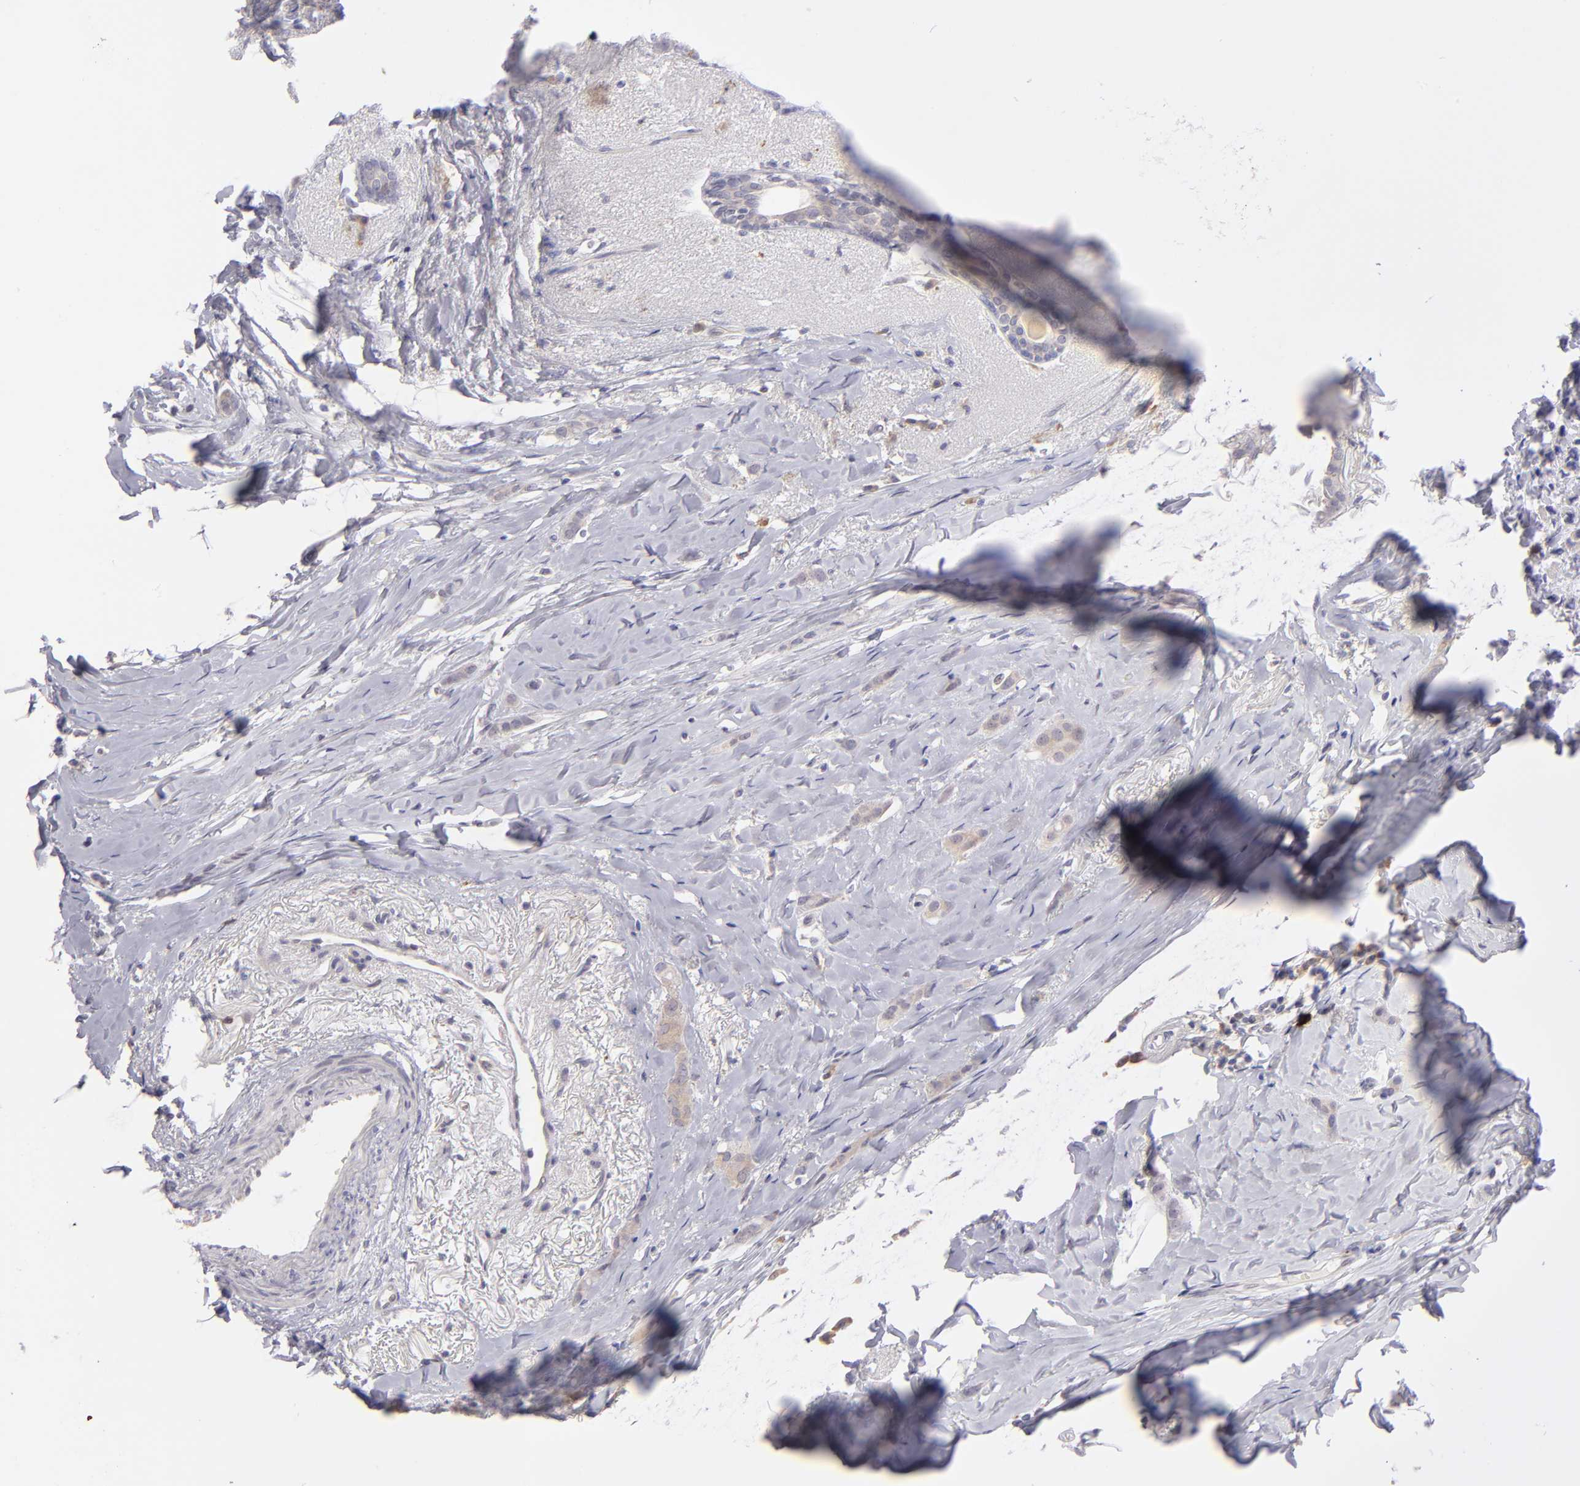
{"staining": {"intensity": "weak", "quantity": ">75%", "location": "cytoplasmic/membranous"}, "tissue": "breast cancer", "cell_type": "Tumor cells", "image_type": "cancer", "snomed": [{"axis": "morphology", "description": "Lobular carcinoma"}, {"axis": "topography", "description": "Breast"}], "caption": "Protein expression analysis of human breast lobular carcinoma reveals weak cytoplasmic/membranous expression in about >75% of tumor cells.", "gene": "TRAF3", "patient": {"sex": "female", "age": 55}}